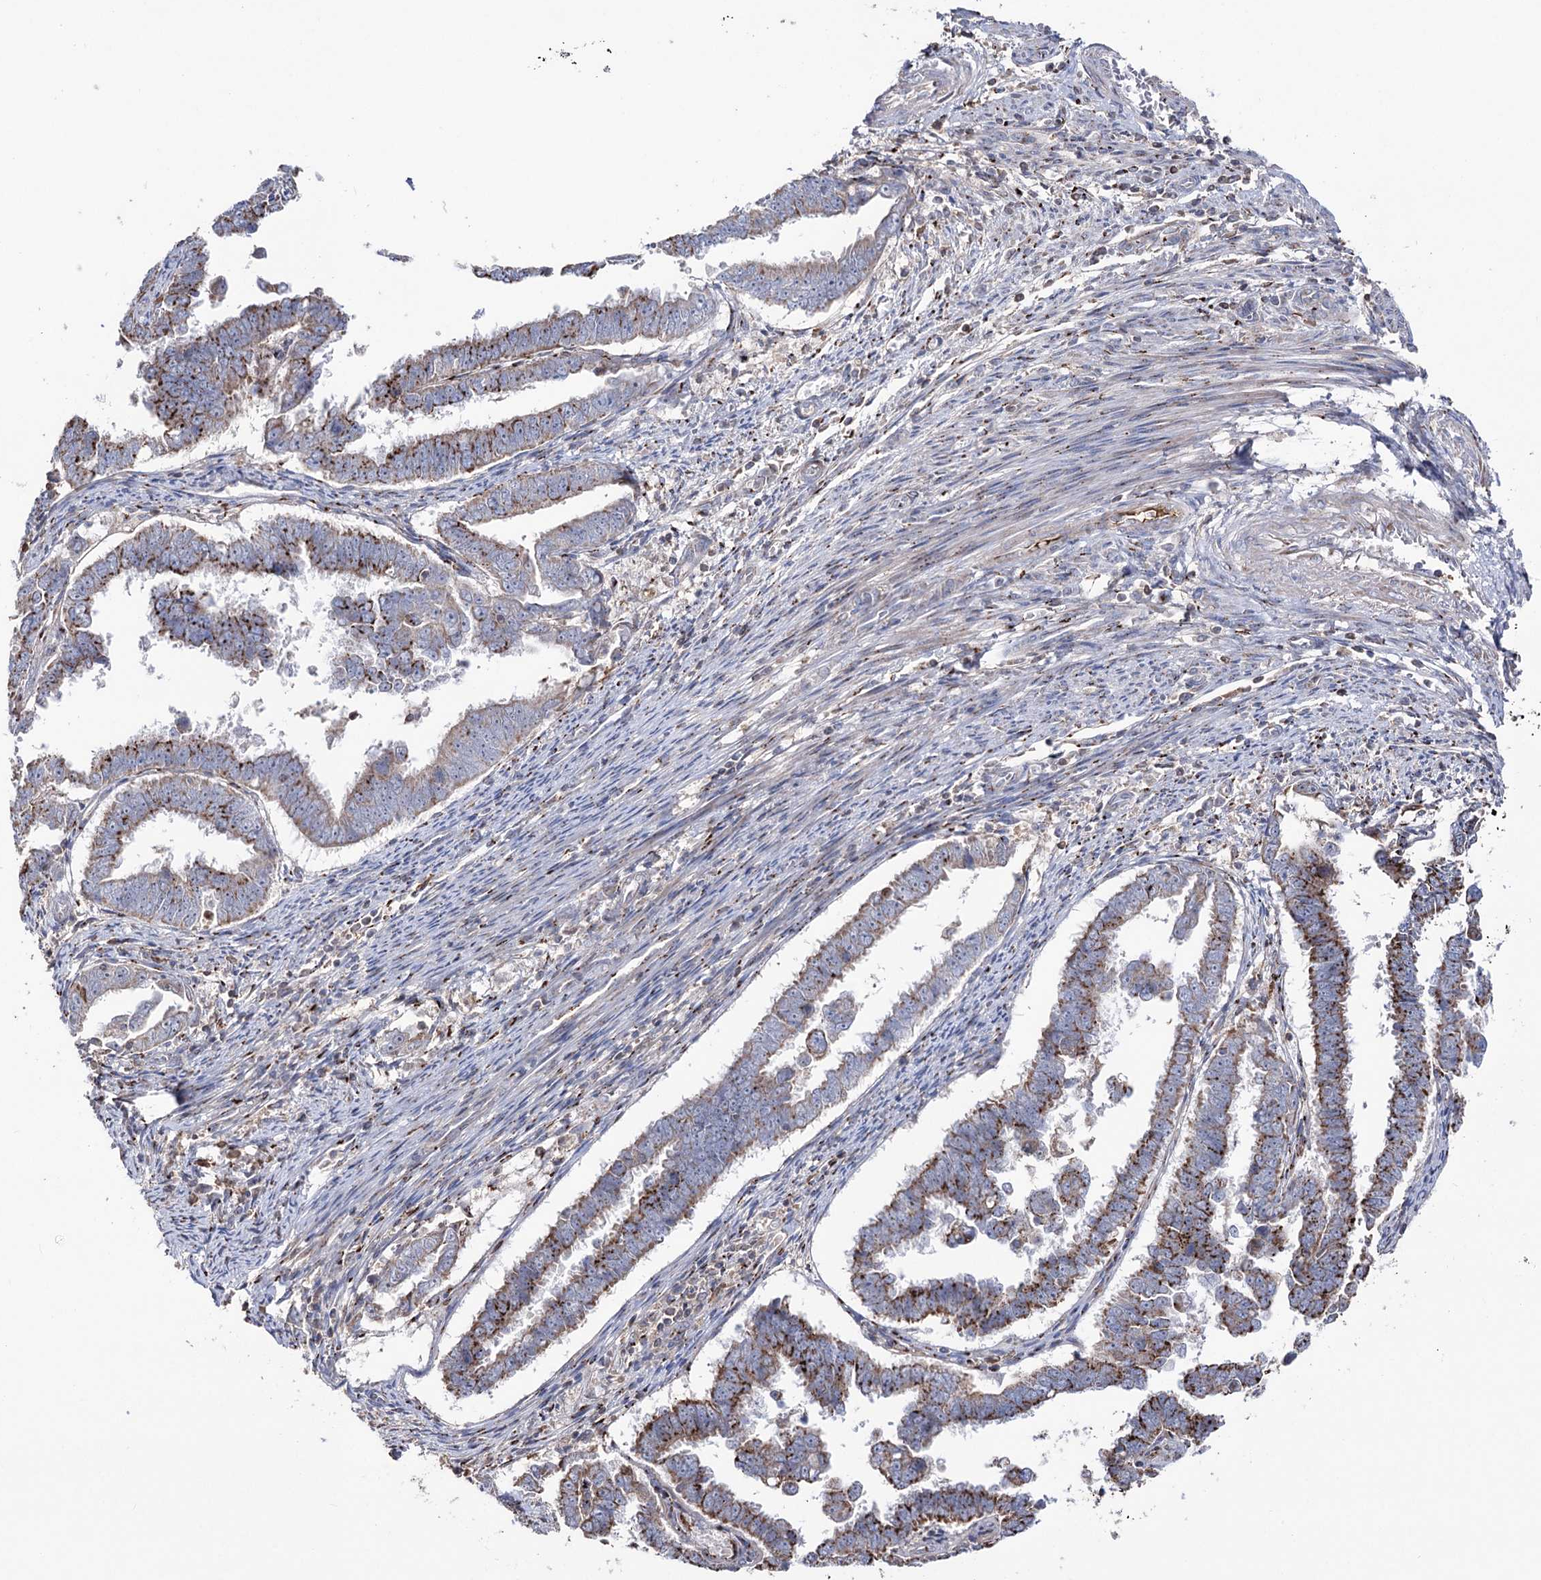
{"staining": {"intensity": "strong", "quantity": "25%-75%", "location": "cytoplasmic/membranous"}, "tissue": "endometrial cancer", "cell_type": "Tumor cells", "image_type": "cancer", "snomed": [{"axis": "morphology", "description": "Adenocarcinoma, NOS"}, {"axis": "topography", "description": "Endometrium"}], "caption": "The micrograph reveals immunohistochemical staining of endometrial cancer. There is strong cytoplasmic/membranous positivity is identified in approximately 25%-75% of tumor cells.", "gene": "ARHGAP20", "patient": {"sex": "female", "age": 75}}